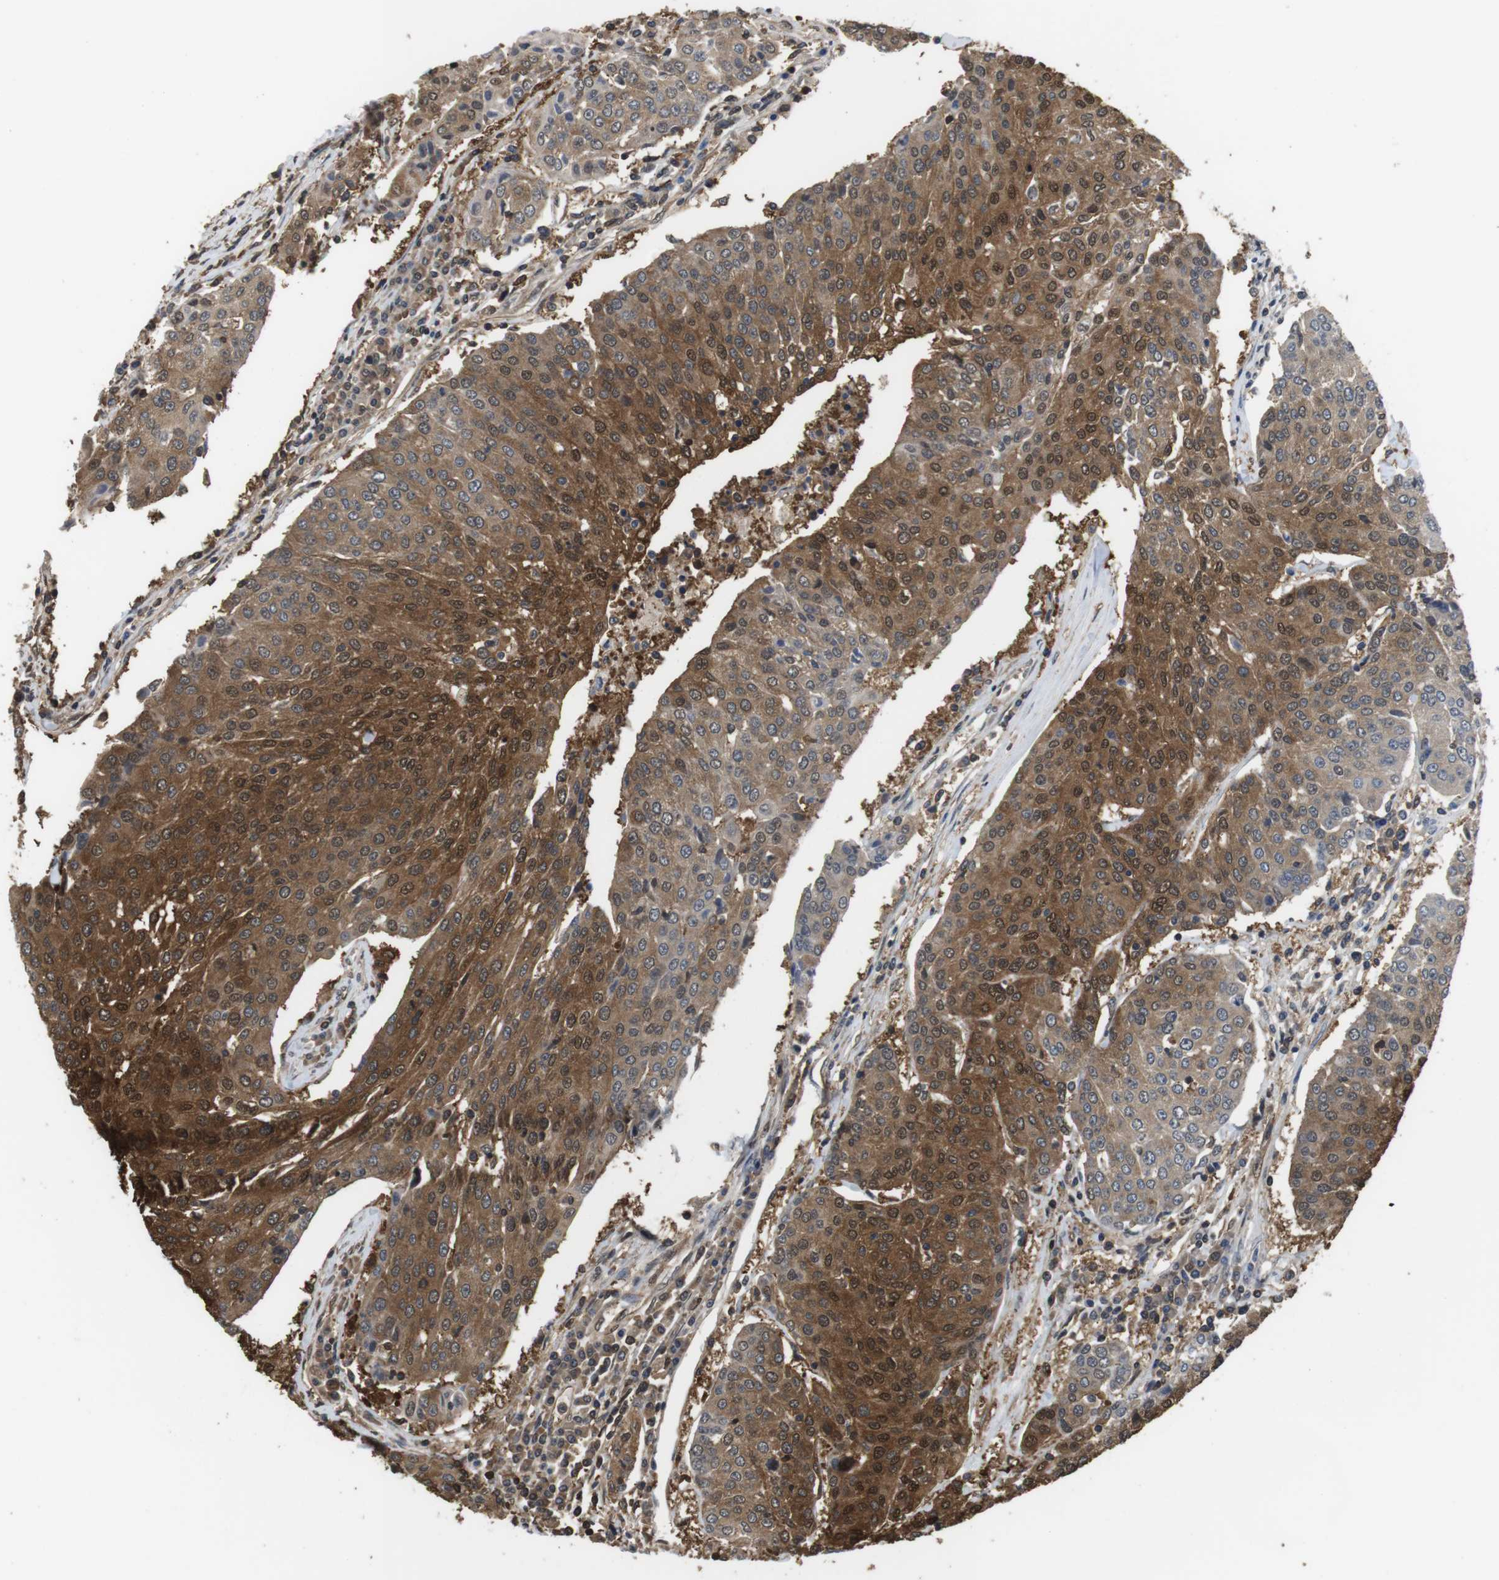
{"staining": {"intensity": "moderate", "quantity": ">75%", "location": "cytoplasmic/membranous,nuclear"}, "tissue": "urothelial cancer", "cell_type": "Tumor cells", "image_type": "cancer", "snomed": [{"axis": "morphology", "description": "Urothelial carcinoma, High grade"}, {"axis": "topography", "description": "Urinary bladder"}], "caption": "This image reveals IHC staining of high-grade urothelial carcinoma, with medium moderate cytoplasmic/membranous and nuclear positivity in about >75% of tumor cells.", "gene": "LDHA", "patient": {"sex": "female", "age": 85}}